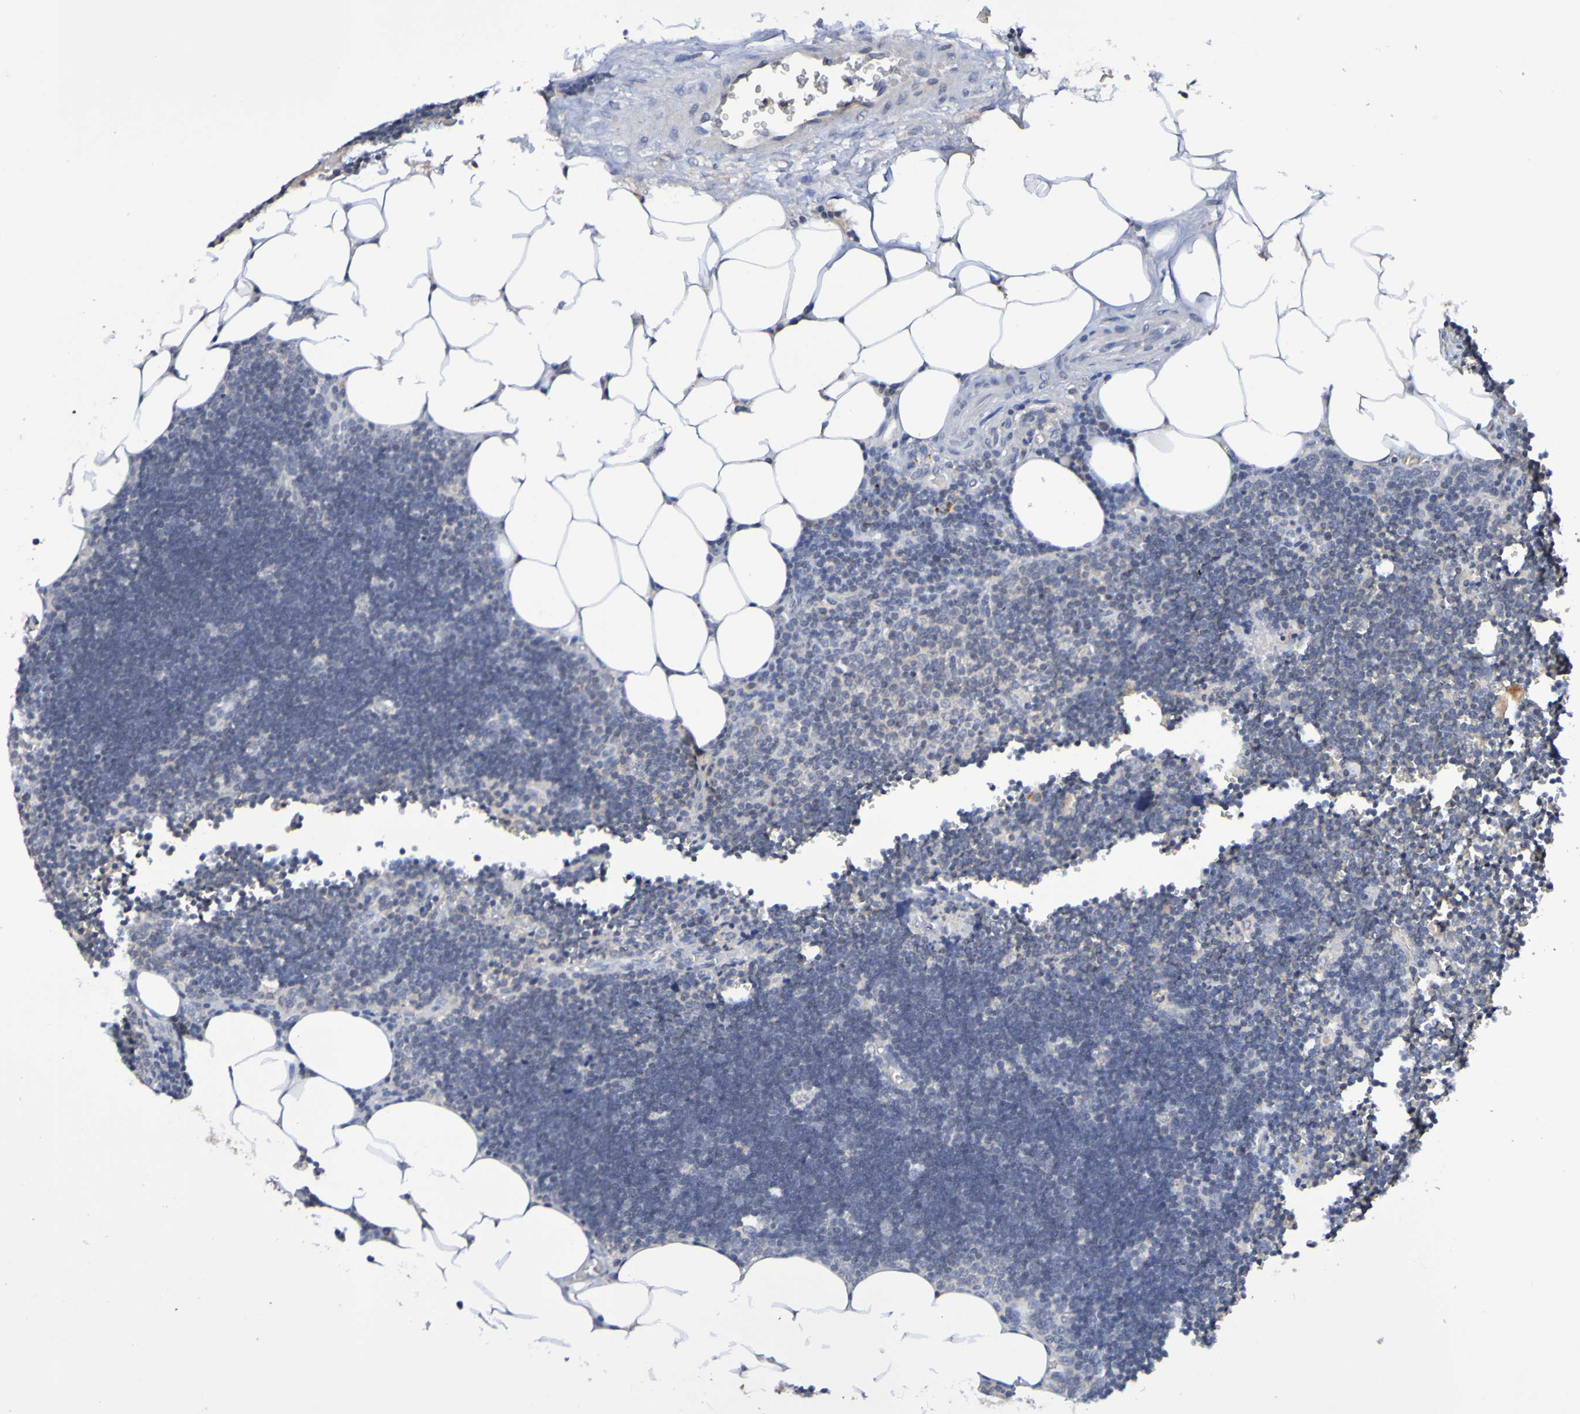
{"staining": {"intensity": "weak", "quantity": "<25%", "location": "cytoplasmic/membranous"}, "tissue": "lymph node", "cell_type": "Germinal center cells", "image_type": "normal", "snomed": [{"axis": "morphology", "description": "Normal tissue, NOS"}, {"axis": "topography", "description": "Lymph node"}], "caption": "The micrograph shows no staining of germinal center cells in benign lymph node.", "gene": "PTP4A2", "patient": {"sex": "male", "age": 33}}